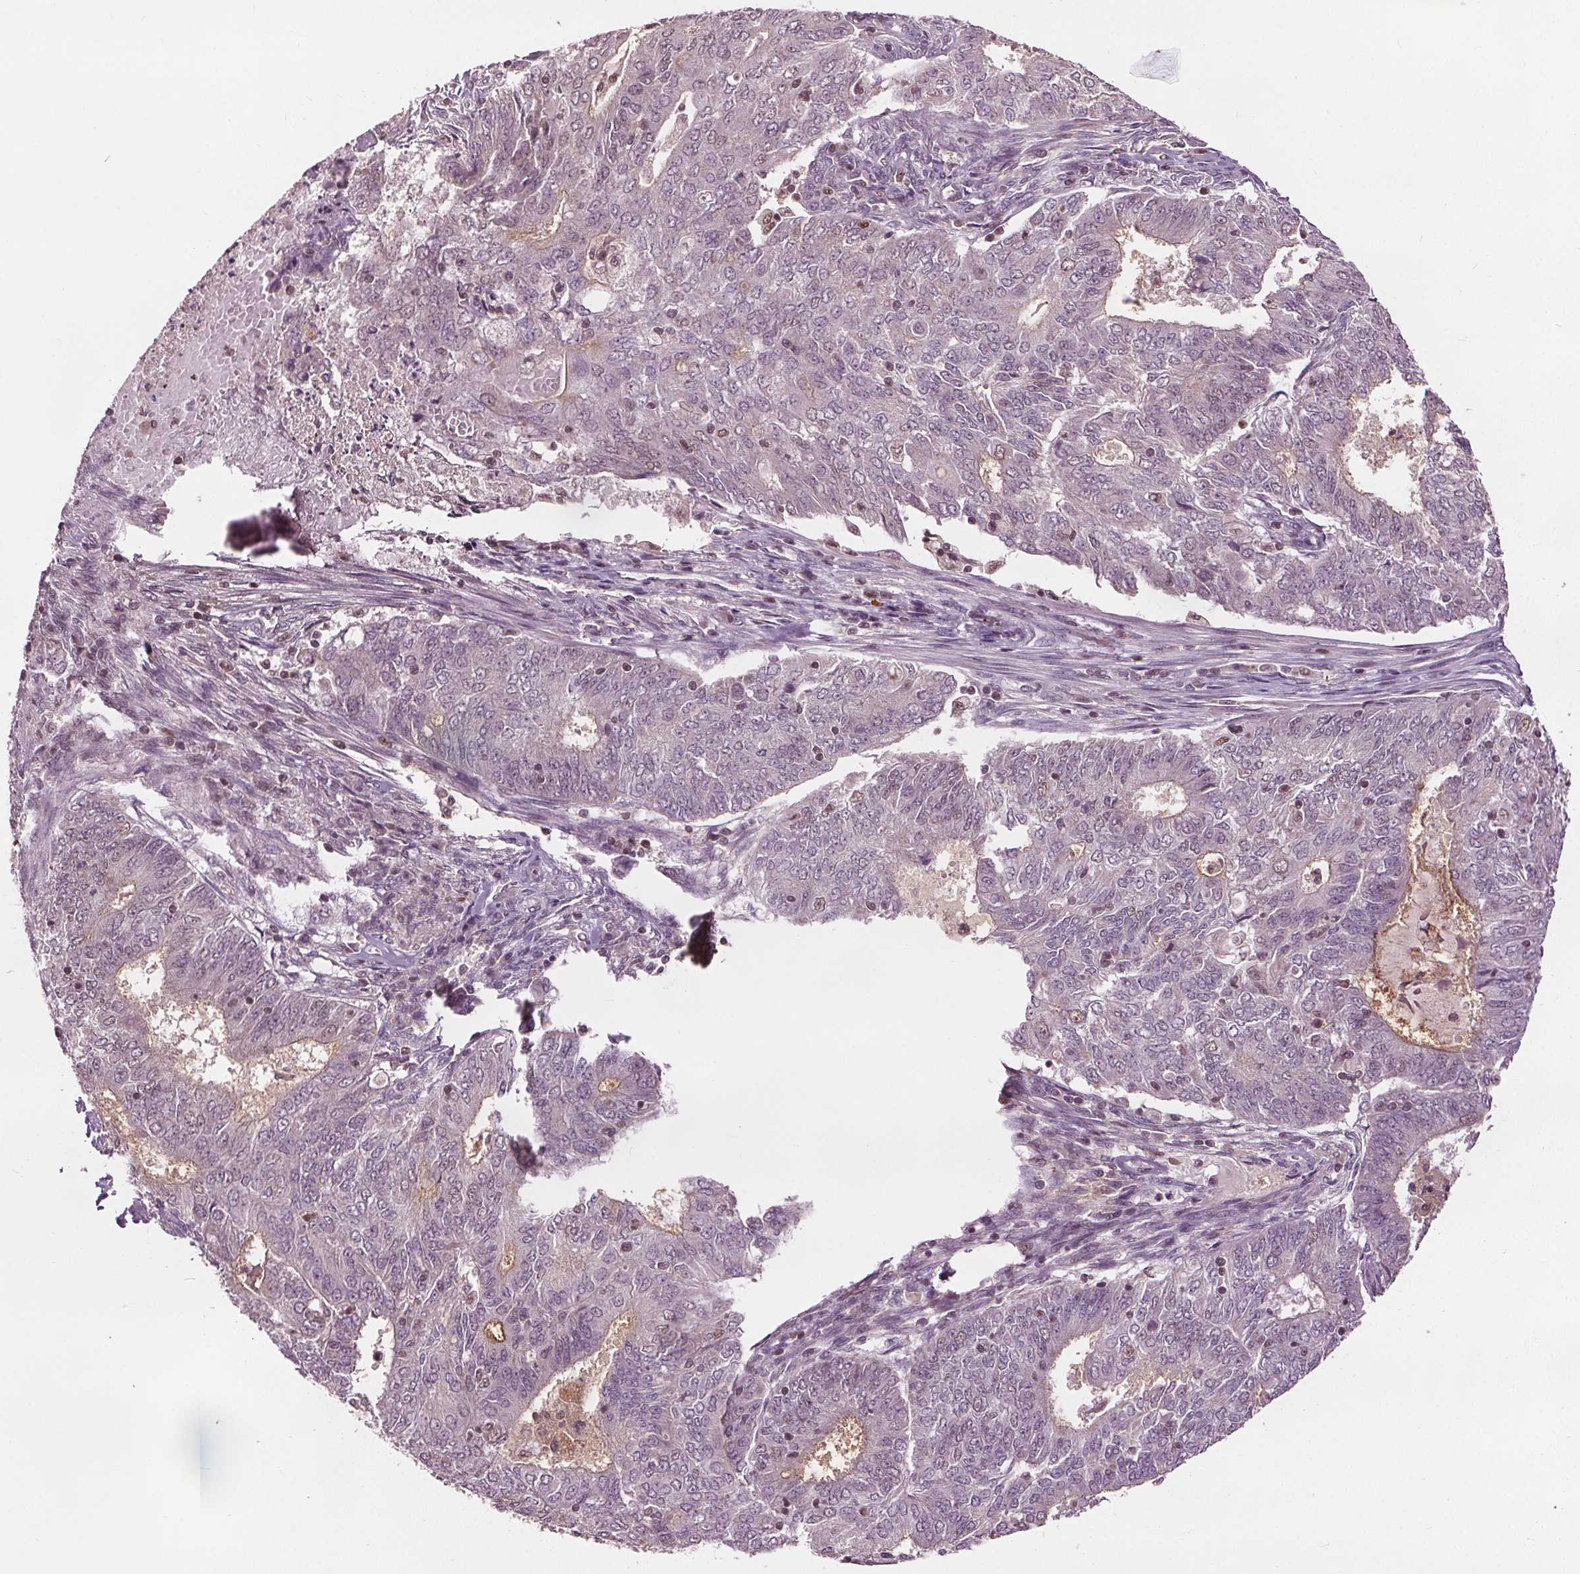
{"staining": {"intensity": "weak", "quantity": "25%-75%", "location": "cytoplasmic/membranous,nuclear"}, "tissue": "endometrial cancer", "cell_type": "Tumor cells", "image_type": "cancer", "snomed": [{"axis": "morphology", "description": "Adenocarcinoma, NOS"}, {"axis": "topography", "description": "Endometrium"}], "caption": "The image displays immunohistochemical staining of adenocarcinoma (endometrial). There is weak cytoplasmic/membranous and nuclear positivity is identified in approximately 25%-75% of tumor cells.", "gene": "DDX11", "patient": {"sex": "female", "age": 62}}